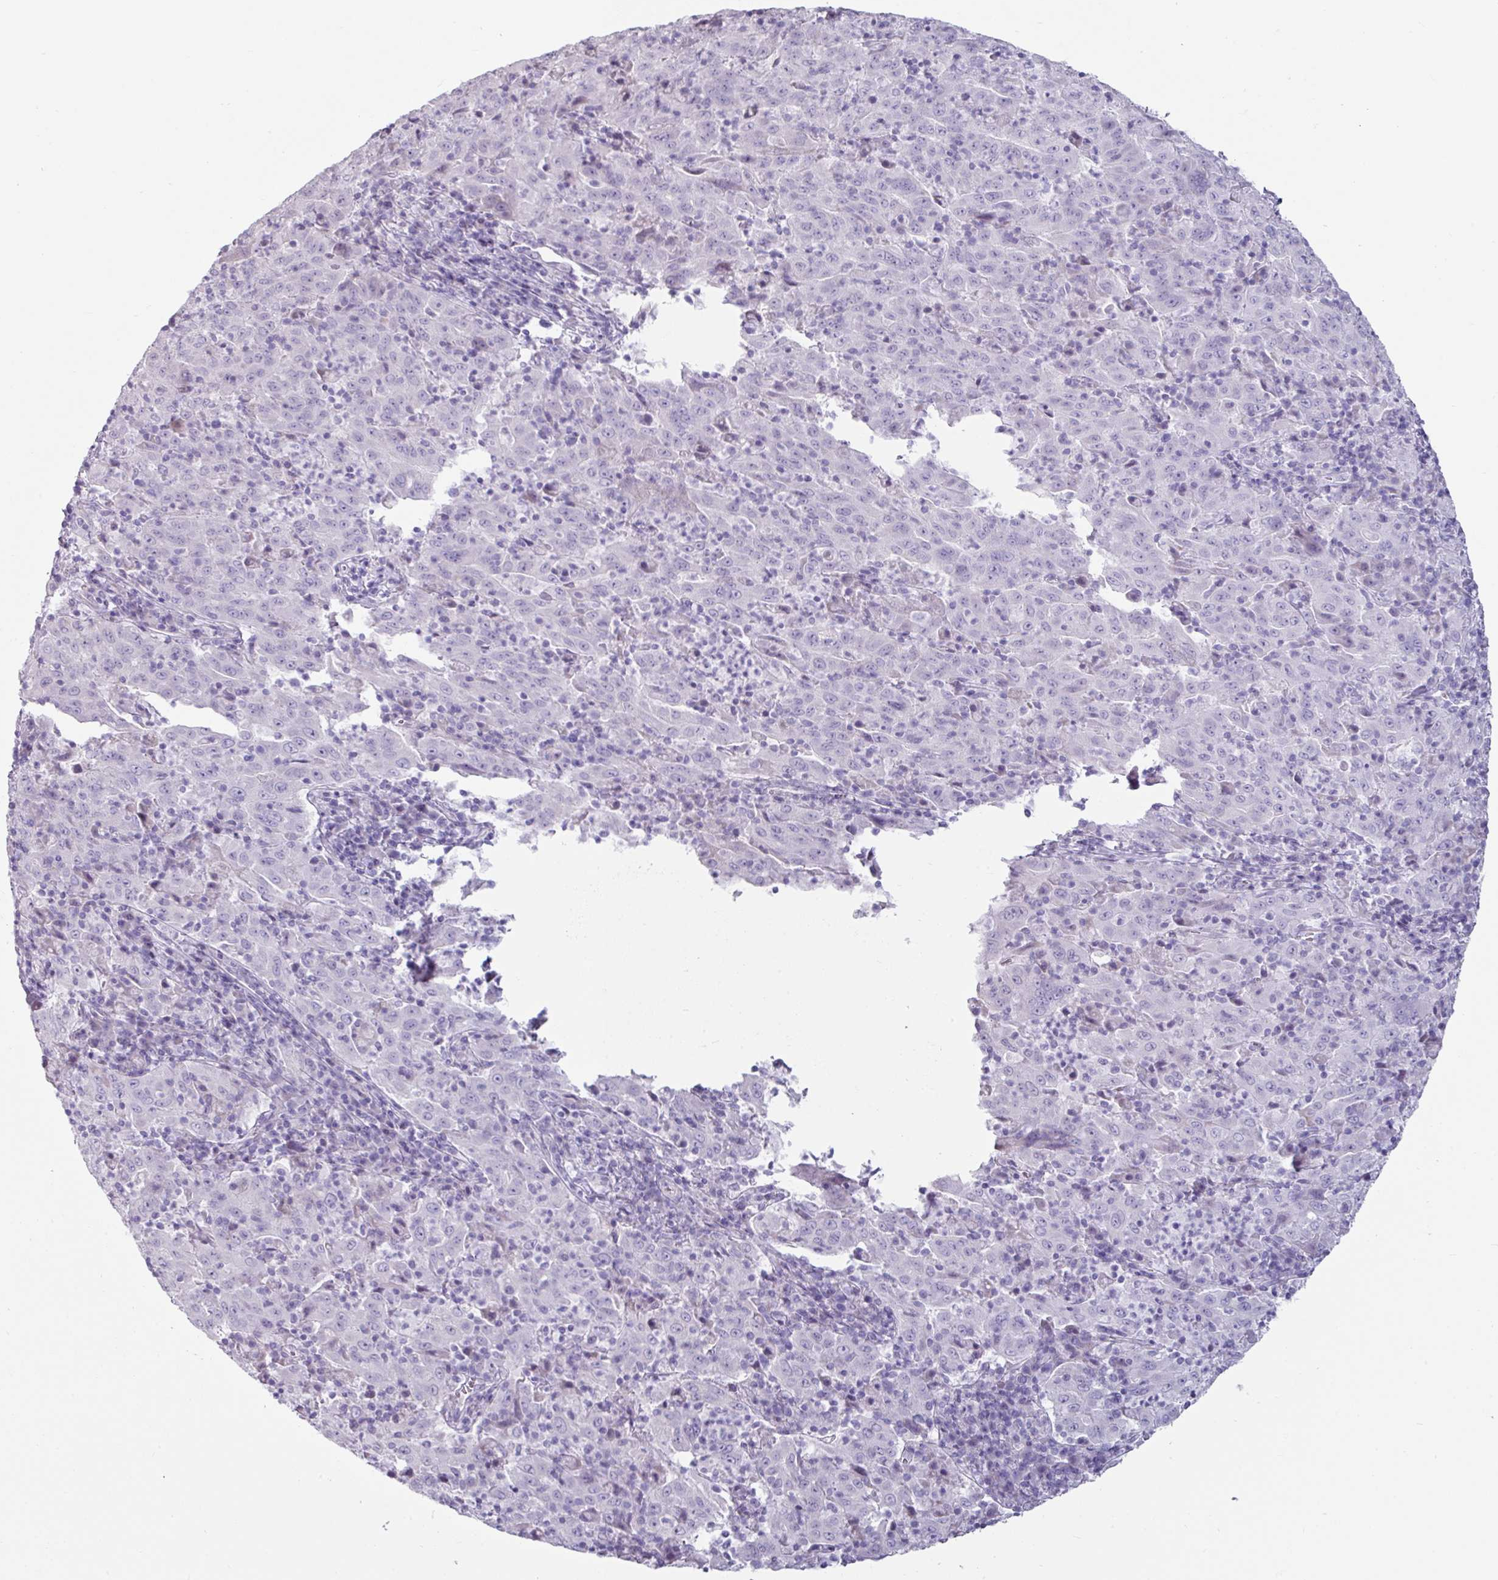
{"staining": {"intensity": "negative", "quantity": "none", "location": "none"}, "tissue": "pancreatic cancer", "cell_type": "Tumor cells", "image_type": "cancer", "snomed": [{"axis": "morphology", "description": "Adenocarcinoma, NOS"}, {"axis": "topography", "description": "Pancreas"}], "caption": "IHC micrograph of human pancreatic adenocarcinoma stained for a protein (brown), which demonstrates no expression in tumor cells.", "gene": "CLCA1", "patient": {"sex": "male", "age": 63}}